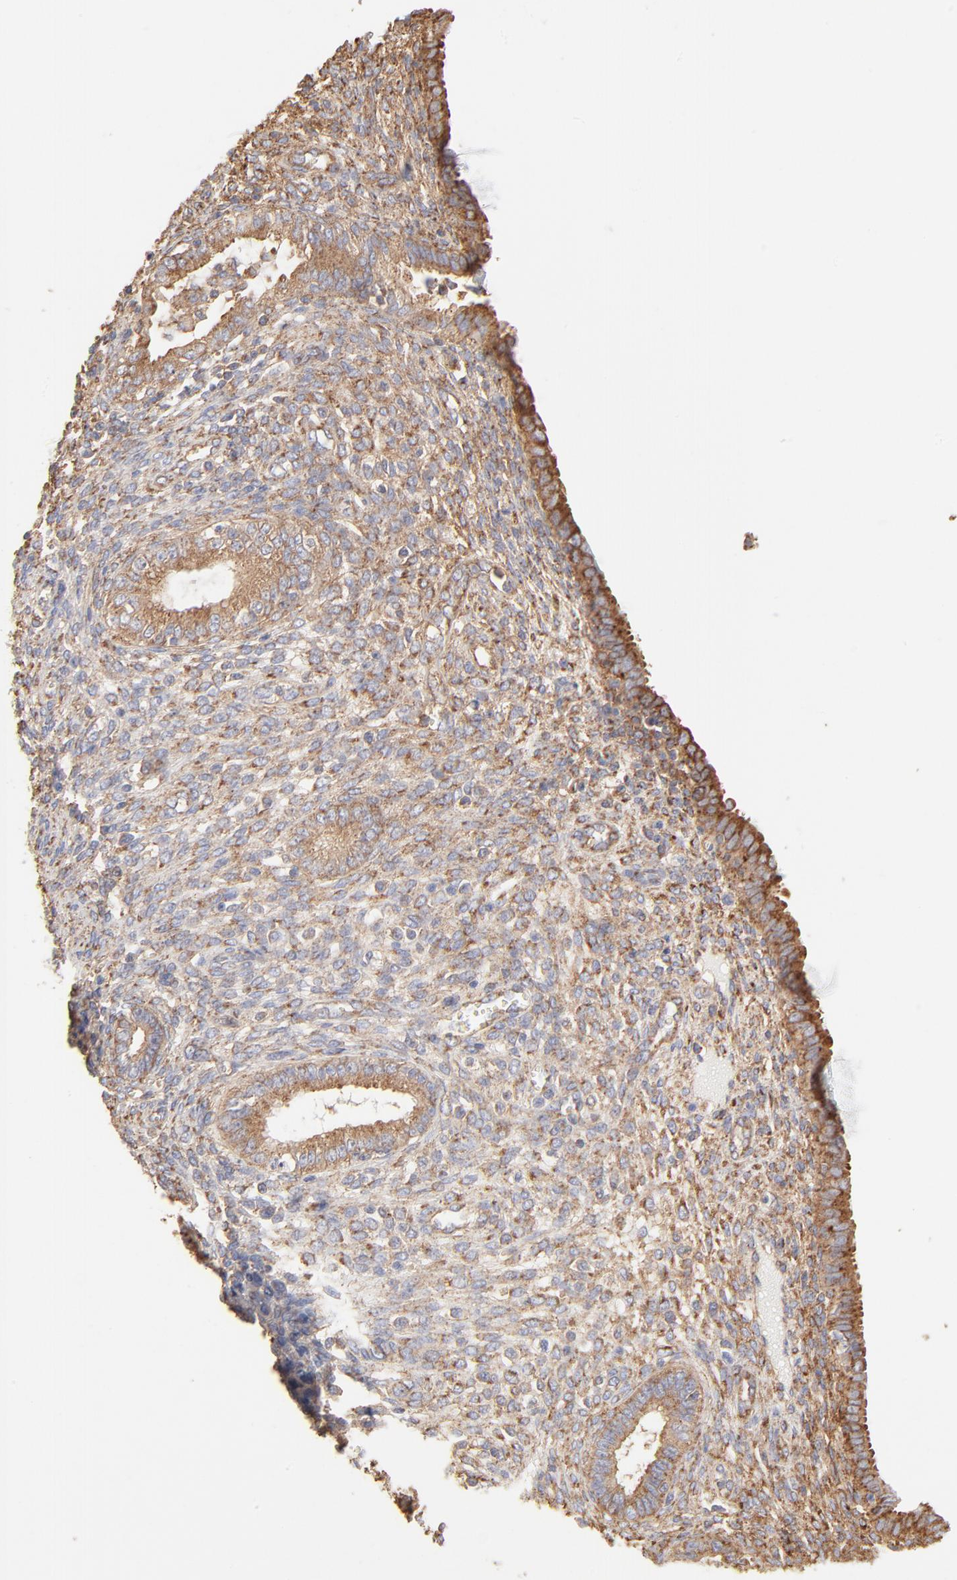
{"staining": {"intensity": "moderate", "quantity": ">75%", "location": "cytoplasmic/membranous"}, "tissue": "endometrium", "cell_type": "Cells in endometrial stroma", "image_type": "normal", "snomed": [{"axis": "morphology", "description": "Normal tissue, NOS"}, {"axis": "topography", "description": "Endometrium"}], "caption": "This is an image of IHC staining of benign endometrium, which shows moderate expression in the cytoplasmic/membranous of cells in endometrial stroma.", "gene": "CLTB", "patient": {"sex": "female", "age": 72}}